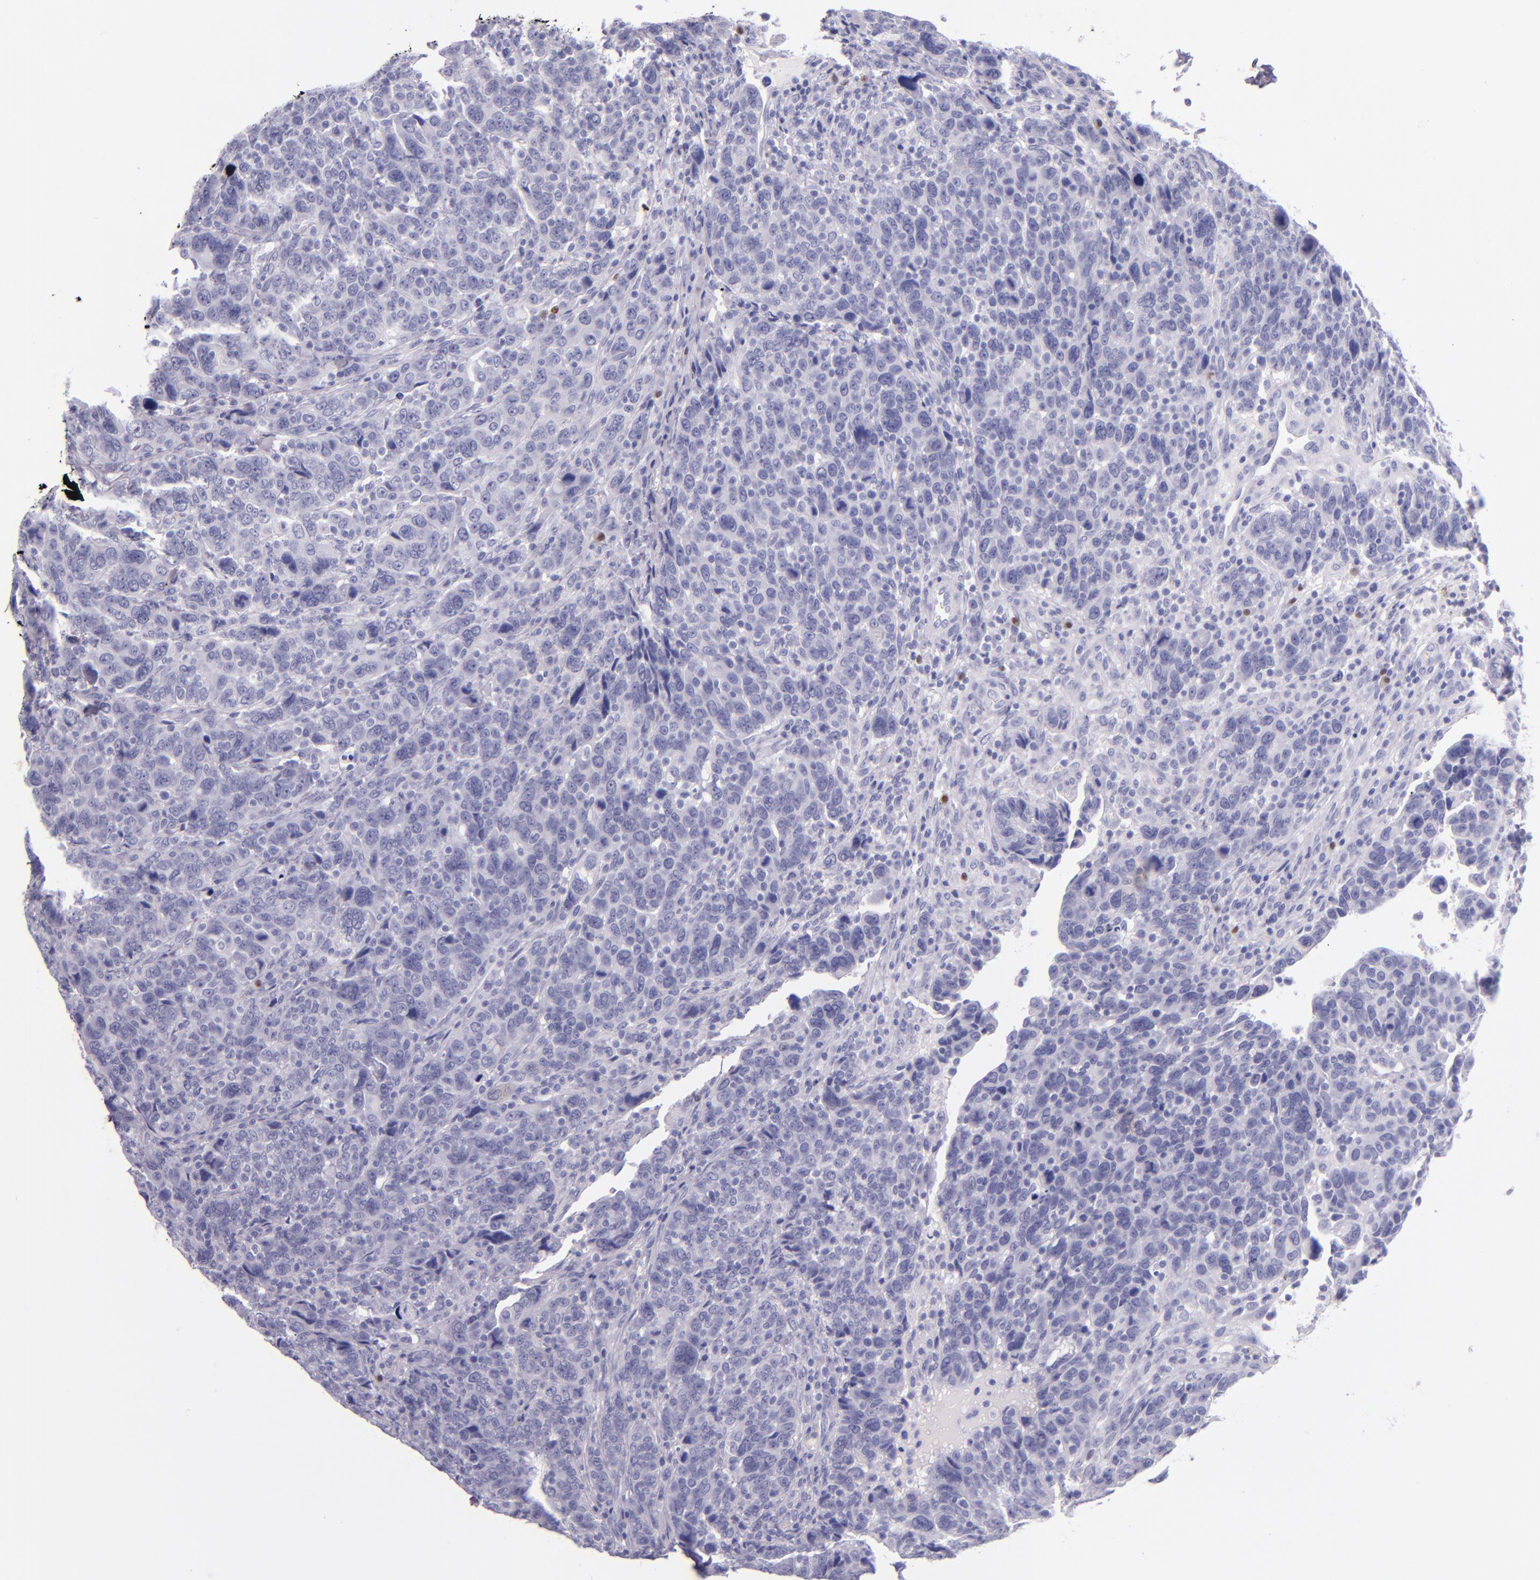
{"staining": {"intensity": "negative", "quantity": "none", "location": "none"}, "tissue": "breast cancer", "cell_type": "Tumor cells", "image_type": "cancer", "snomed": [{"axis": "morphology", "description": "Duct carcinoma"}, {"axis": "topography", "description": "Breast"}], "caption": "Tumor cells show no significant protein expression in breast cancer.", "gene": "IRF4", "patient": {"sex": "female", "age": 37}}